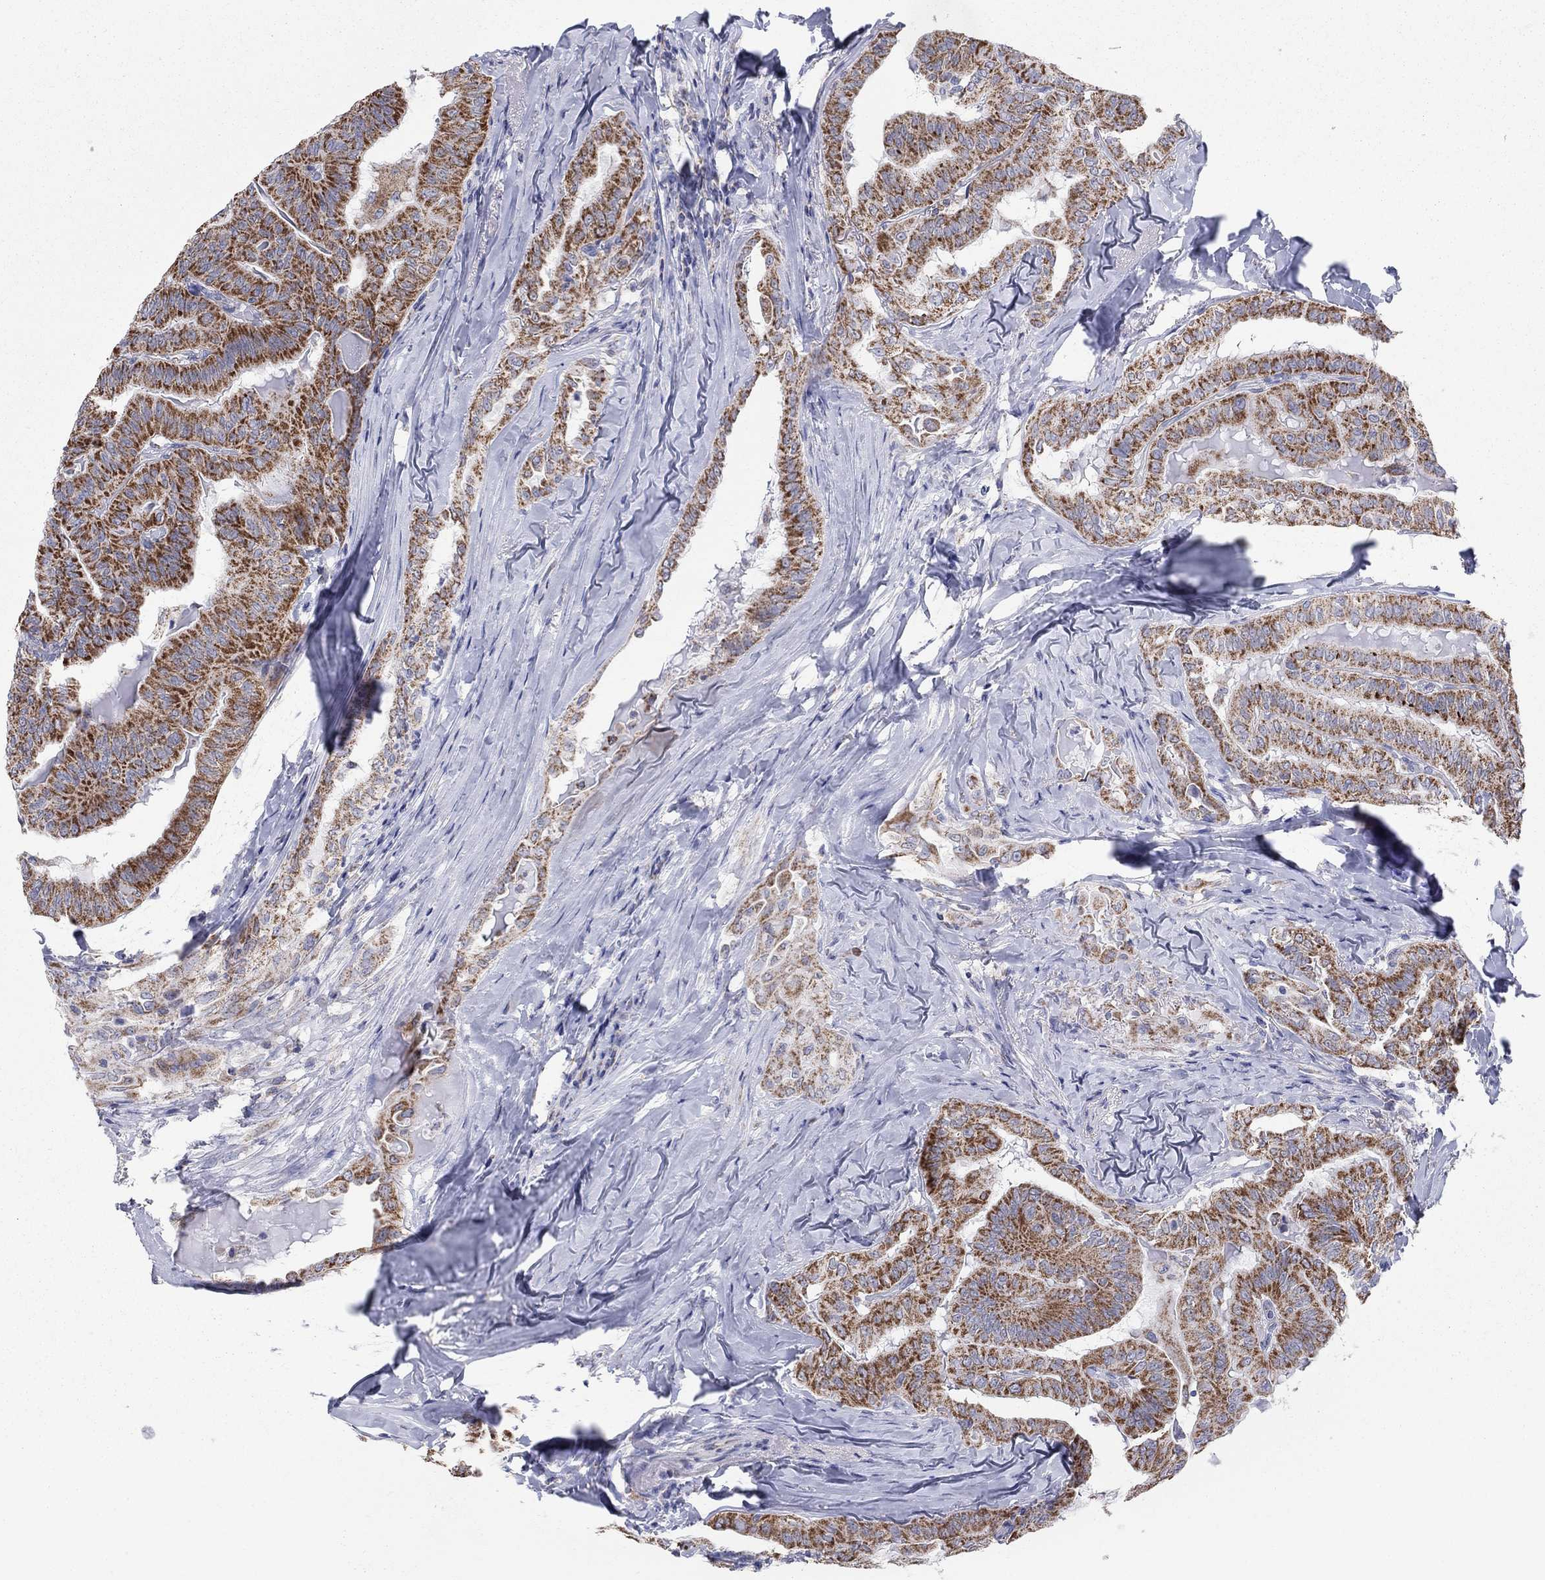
{"staining": {"intensity": "strong", "quantity": ">75%", "location": "cytoplasmic/membranous"}, "tissue": "thyroid cancer", "cell_type": "Tumor cells", "image_type": "cancer", "snomed": [{"axis": "morphology", "description": "Papillary adenocarcinoma, NOS"}, {"axis": "topography", "description": "Thyroid gland"}], "caption": "Immunohistochemical staining of thyroid cancer shows strong cytoplasmic/membranous protein positivity in approximately >75% of tumor cells. (DAB (3,3'-diaminobenzidine) = brown stain, brightfield microscopy at high magnification).", "gene": "KISS1R", "patient": {"sex": "female", "age": 68}}